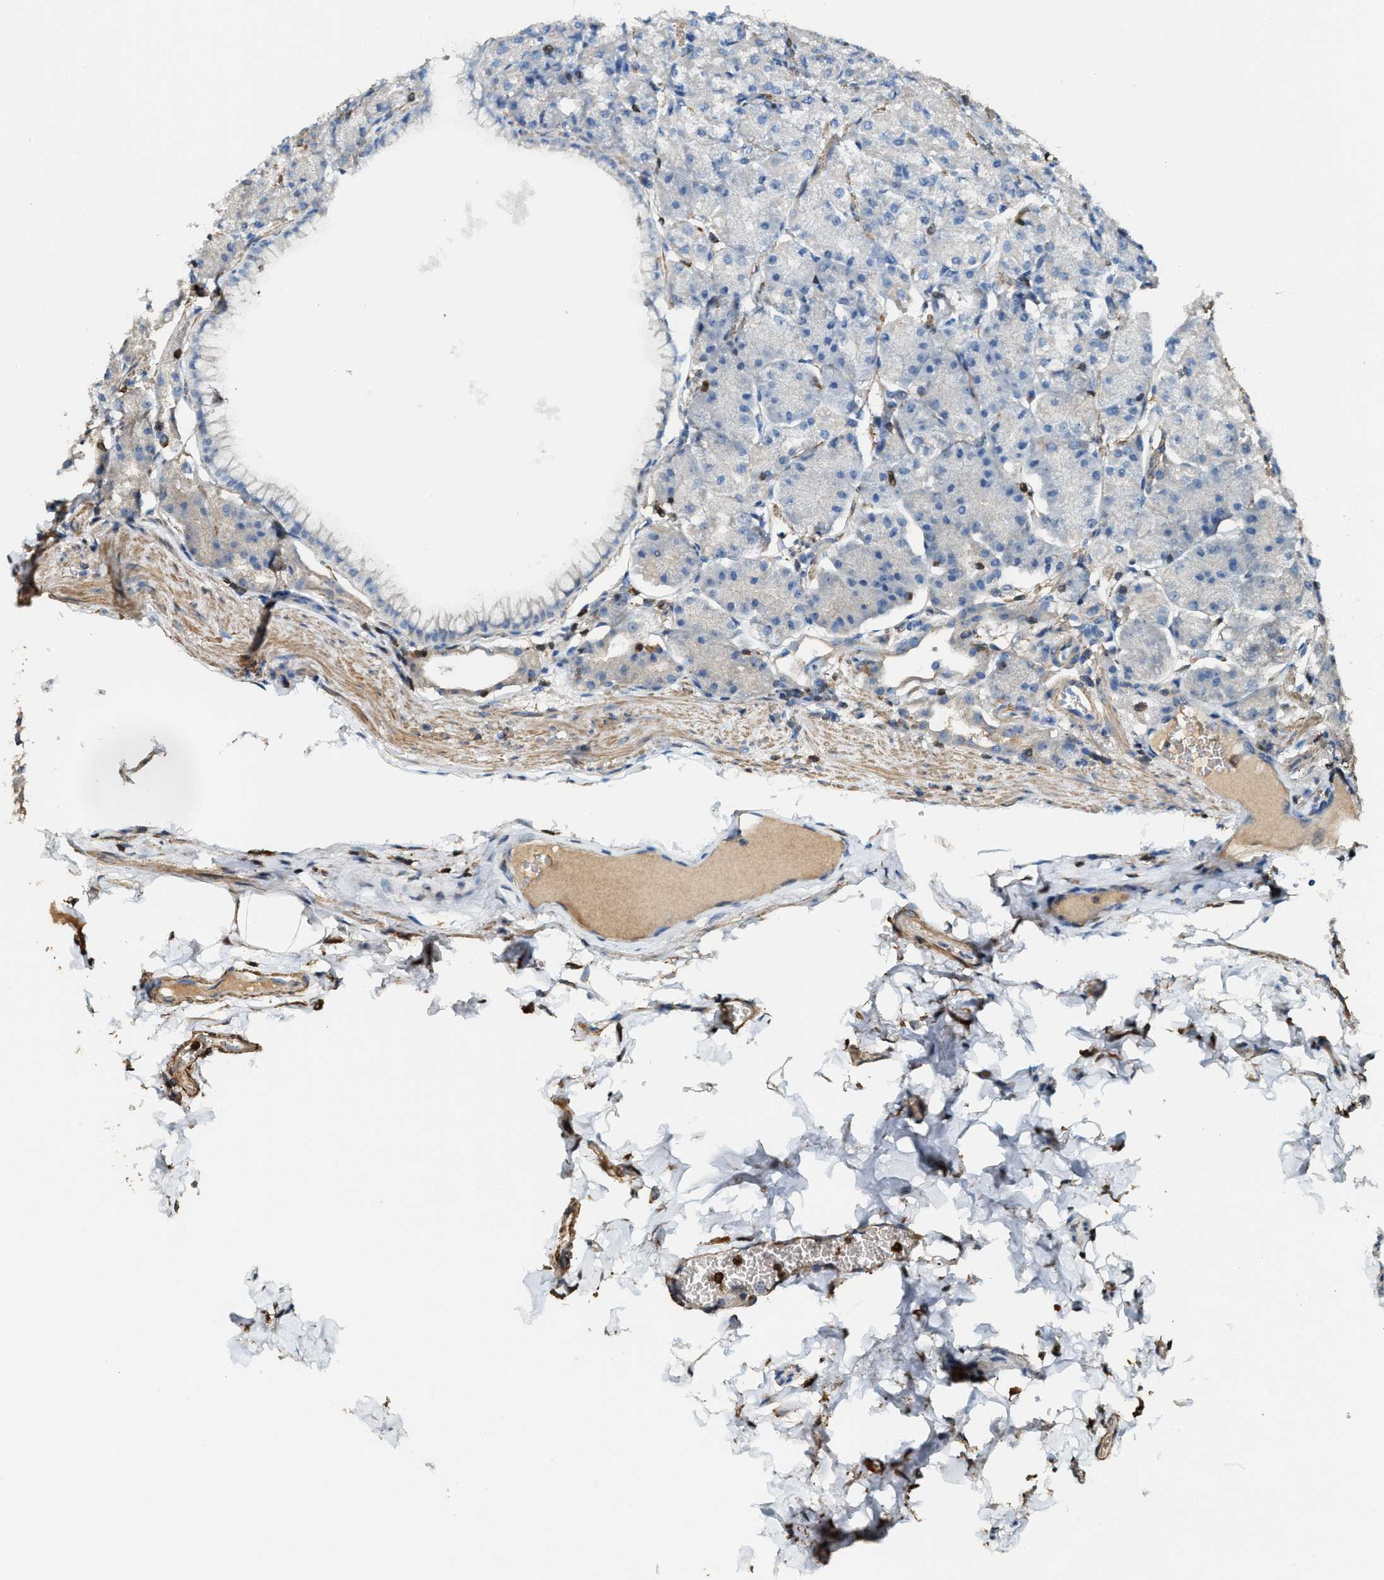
{"staining": {"intensity": "moderate", "quantity": "25%-75%", "location": "cytoplasmic/membranous"}, "tissue": "stomach", "cell_type": "Glandular cells", "image_type": "normal", "snomed": [{"axis": "morphology", "description": "Normal tissue, NOS"}, {"axis": "topography", "description": "Stomach, lower"}], "caption": "Immunohistochemical staining of unremarkable stomach exhibits 25%-75% levels of moderate cytoplasmic/membranous protein expression in approximately 25%-75% of glandular cells.", "gene": "SERPINB5", "patient": {"sex": "male", "age": 71}}